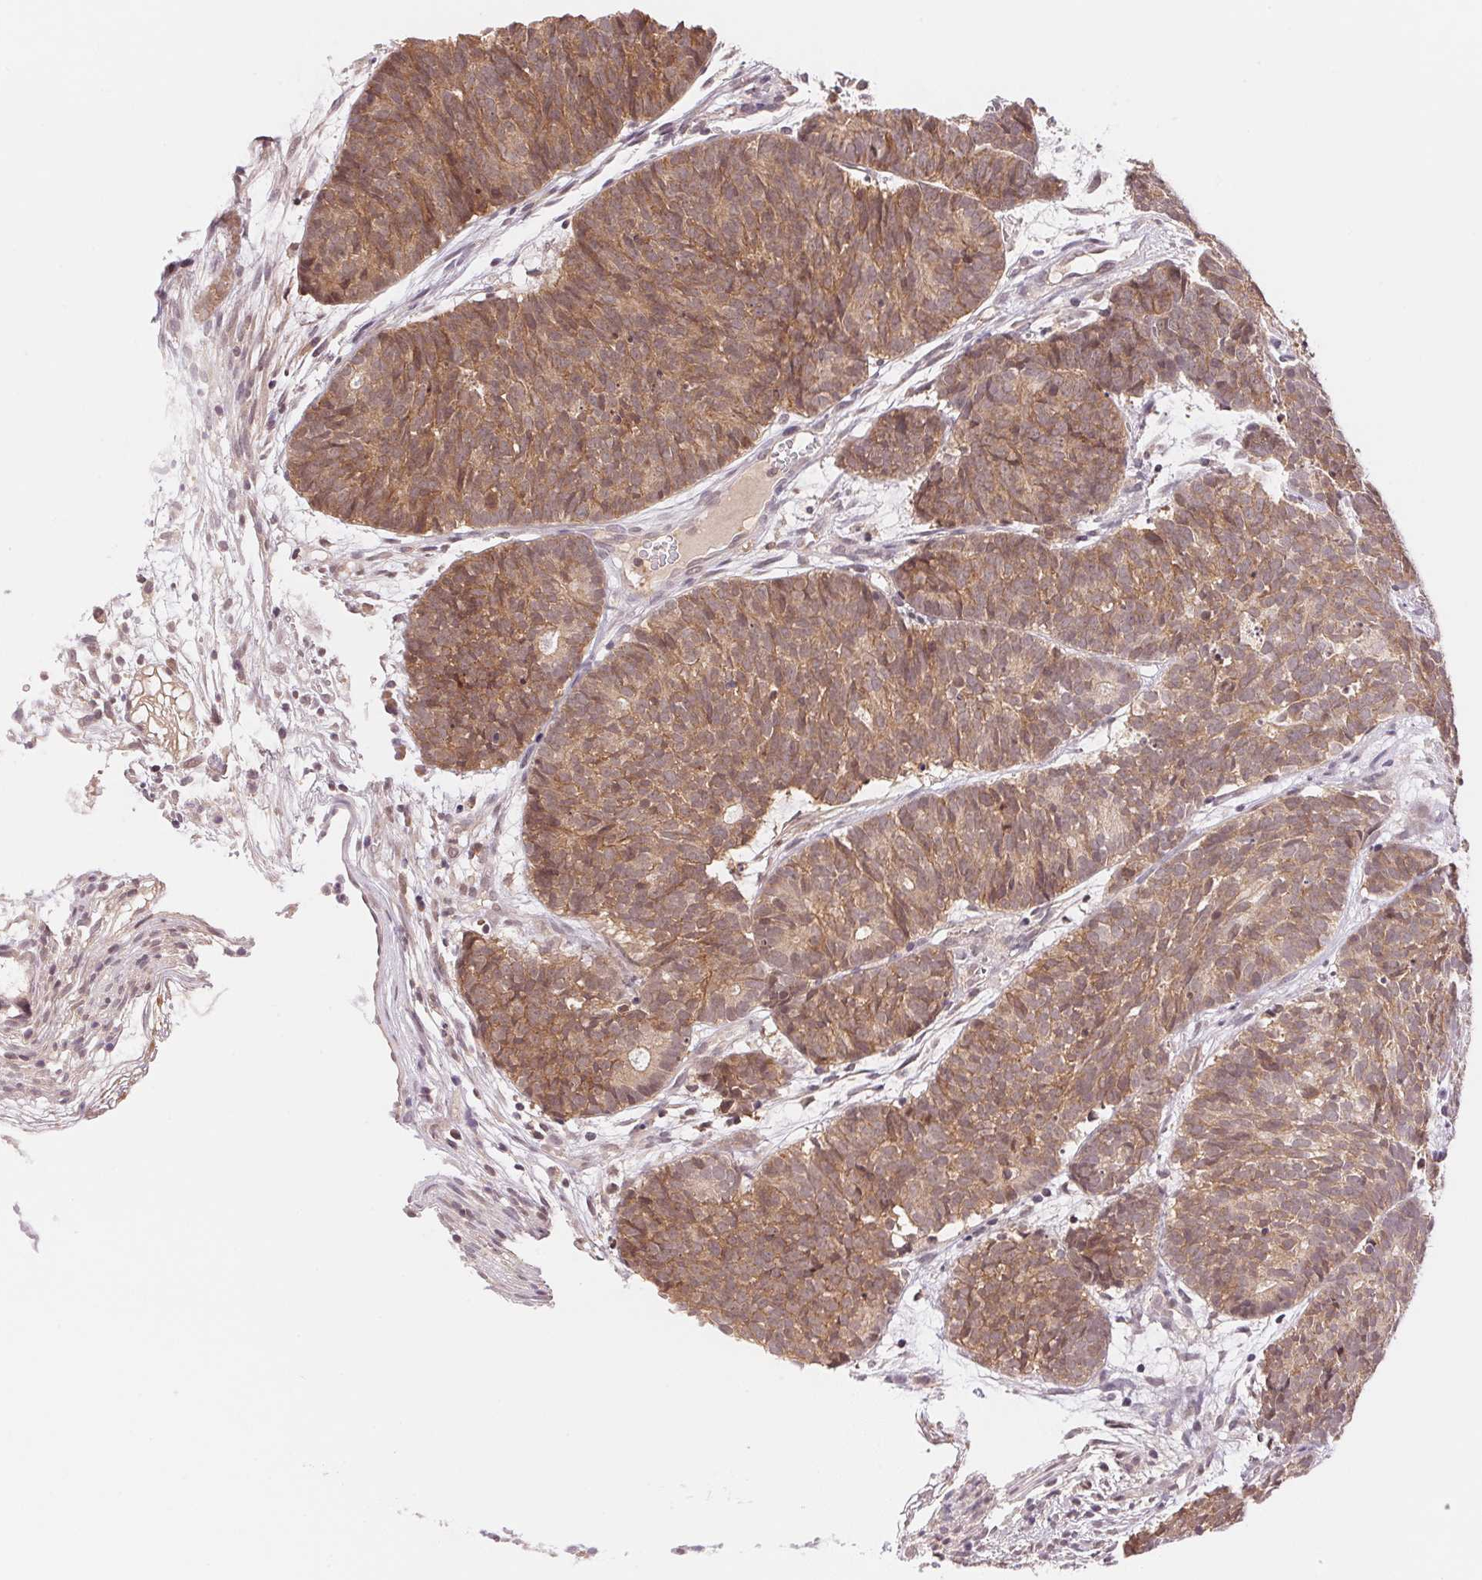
{"staining": {"intensity": "moderate", "quantity": ">75%", "location": "cytoplasmic/membranous"}, "tissue": "head and neck cancer", "cell_type": "Tumor cells", "image_type": "cancer", "snomed": [{"axis": "morphology", "description": "Adenocarcinoma, NOS"}, {"axis": "topography", "description": "Head-Neck"}], "caption": "Immunohistochemical staining of head and neck cancer (adenocarcinoma) shows medium levels of moderate cytoplasmic/membranous protein positivity in about >75% of tumor cells.", "gene": "BNIP5", "patient": {"sex": "female", "age": 81}}